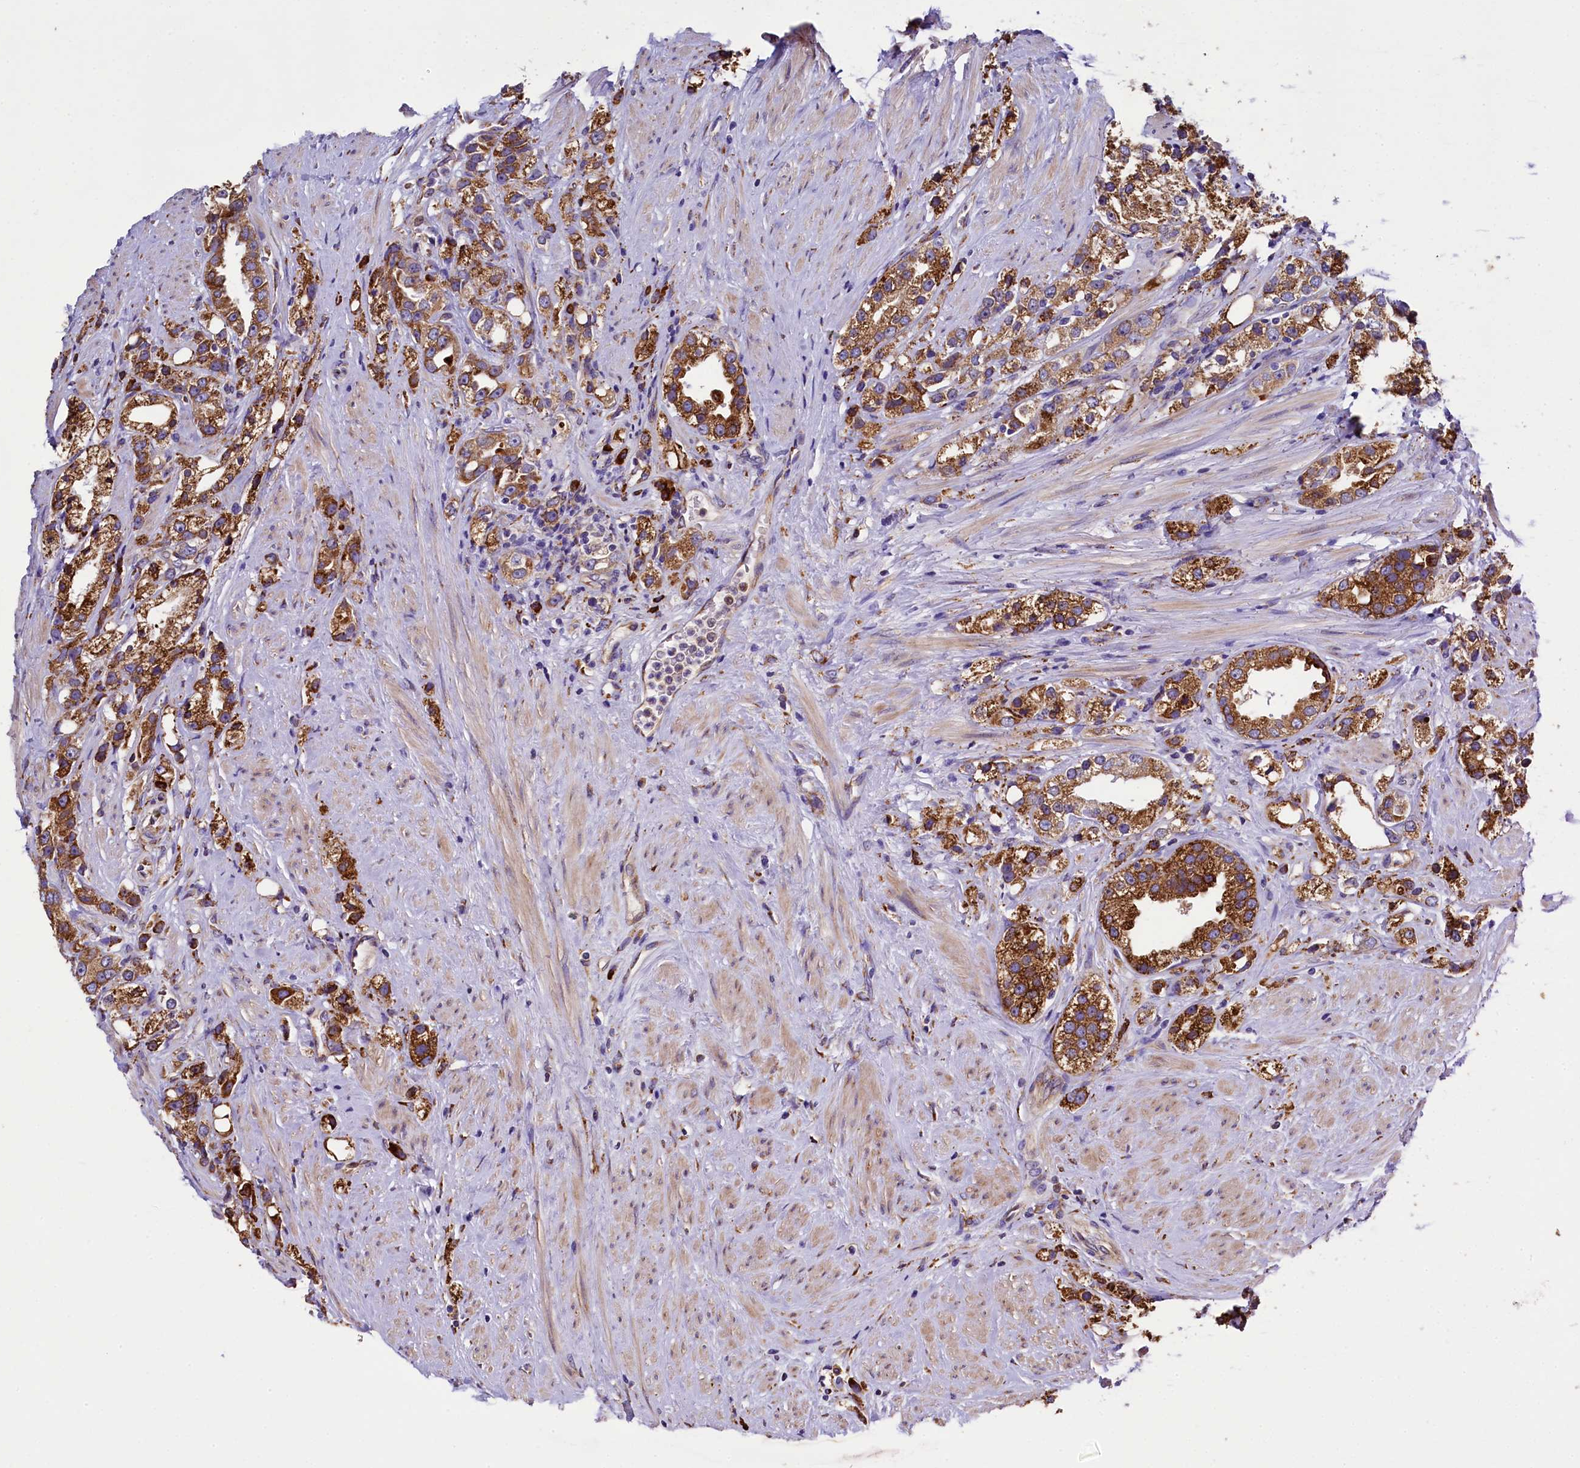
{"staining": {"intensity": "strong", "quantity": ">75%", "location": "cytoplasmic/membranous"}, "tissue": "prostate cancer", "cell_type": "Tumor cells", "image_type": "cancer", "snomed": [{"axis": "morphology", "description": "Adenocarcinoma, NOS"}, {"axis": "topography", "description": "Prostate"}], "caption": "A histopathology image showing strong cytoplasmic/membranous positivity in about >75% of tumor cells in prostate cancer, as visualized by brown immunohistochemical staining.", "gene": "CAPS2", "patient": {"sex": "male", "age": 79}}